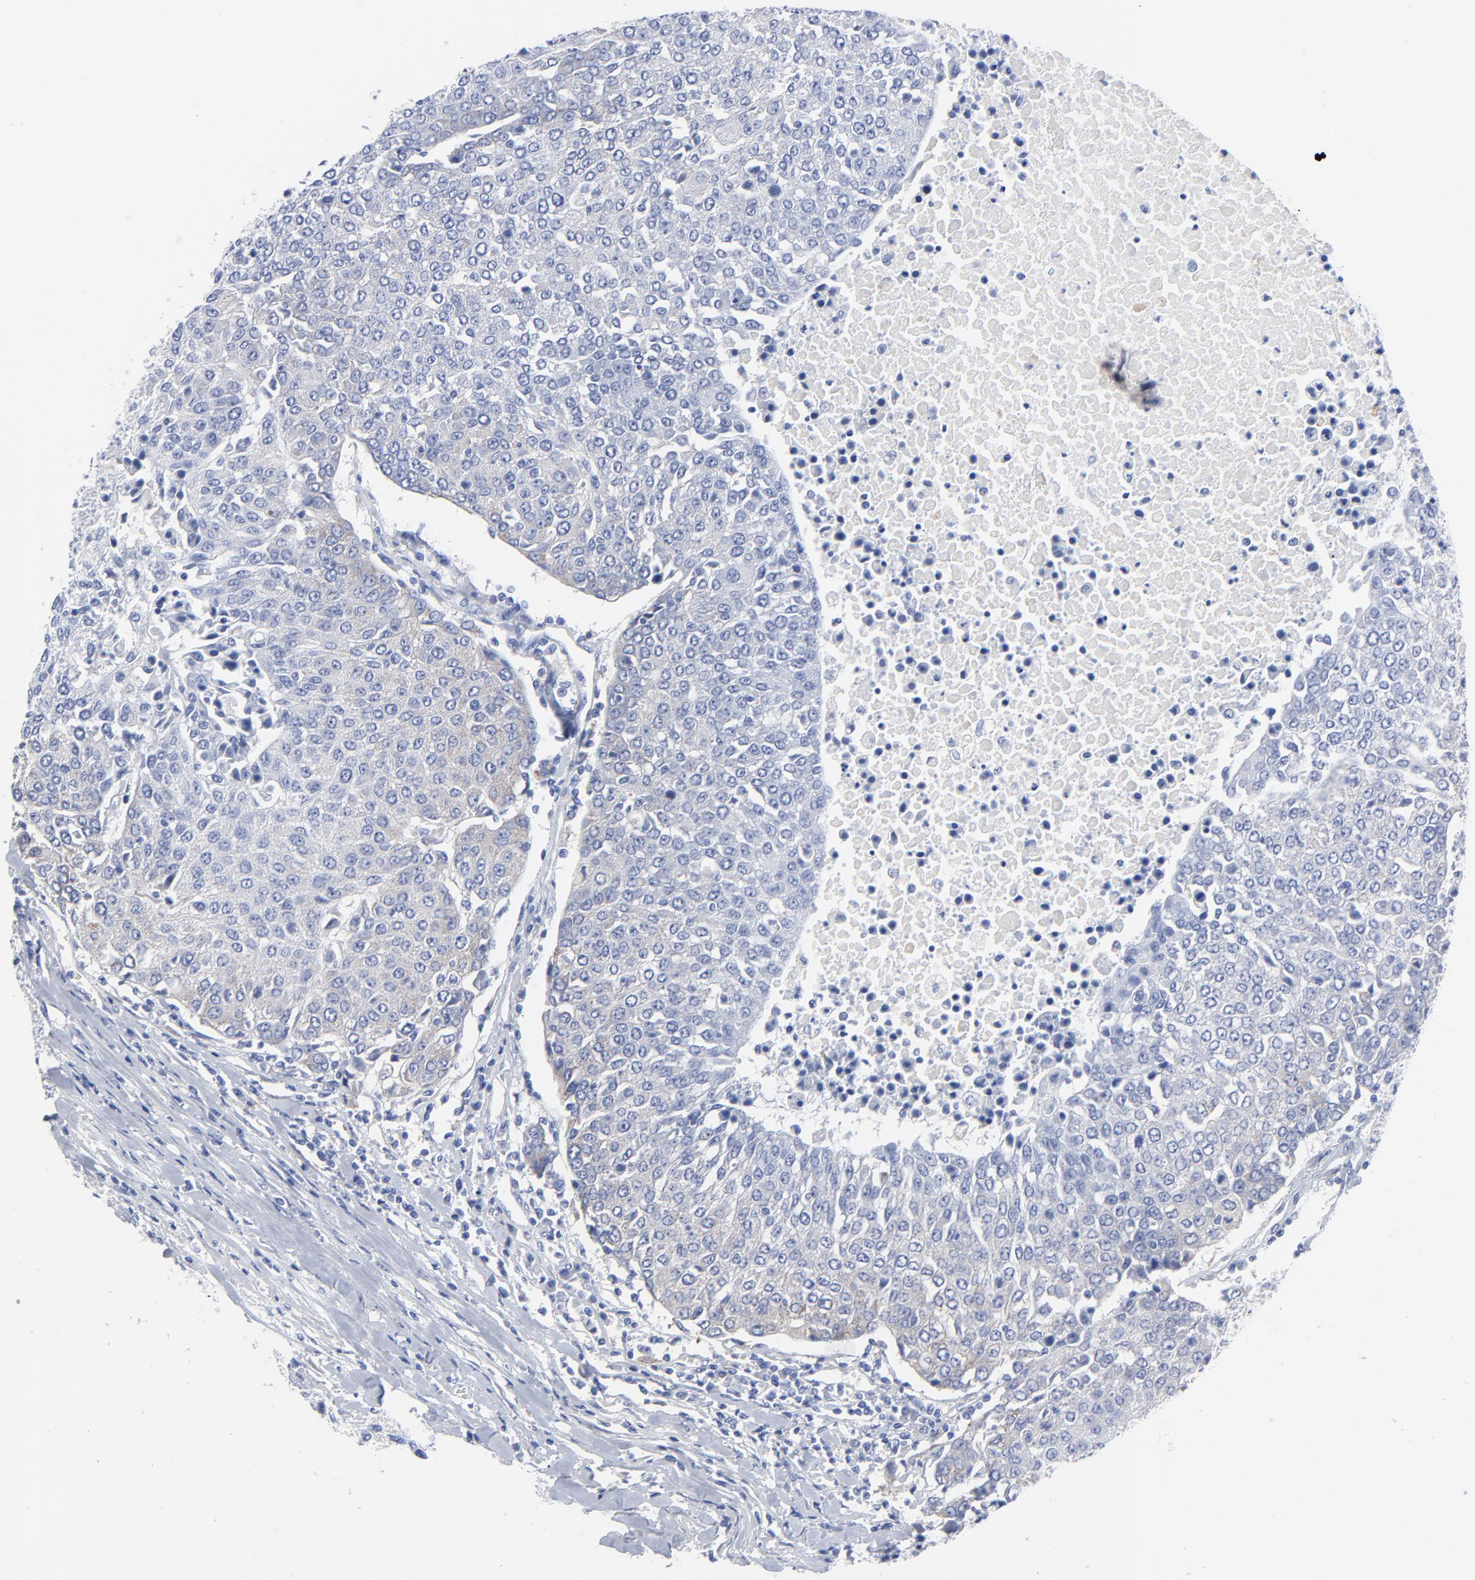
{"staining": {"intensity": "weak", "quantity": "<25%", "location": "cytoplasmic/membranous"}, "tissue": "urothelial cancer", "cell_type": "Tumor cells", "image_type": "cancer", "snomed": [{"axis": "morphology", "description": "Urothelial carcinoma, High grade"}, {"axis": "topography", "description": "Urinary bladder"}], "caption": "Image shows no protein expression in tumor cells of urothelial cancer tissue.", "gene": "STAT2", "patient": {"sex": "female", "age": 85}}